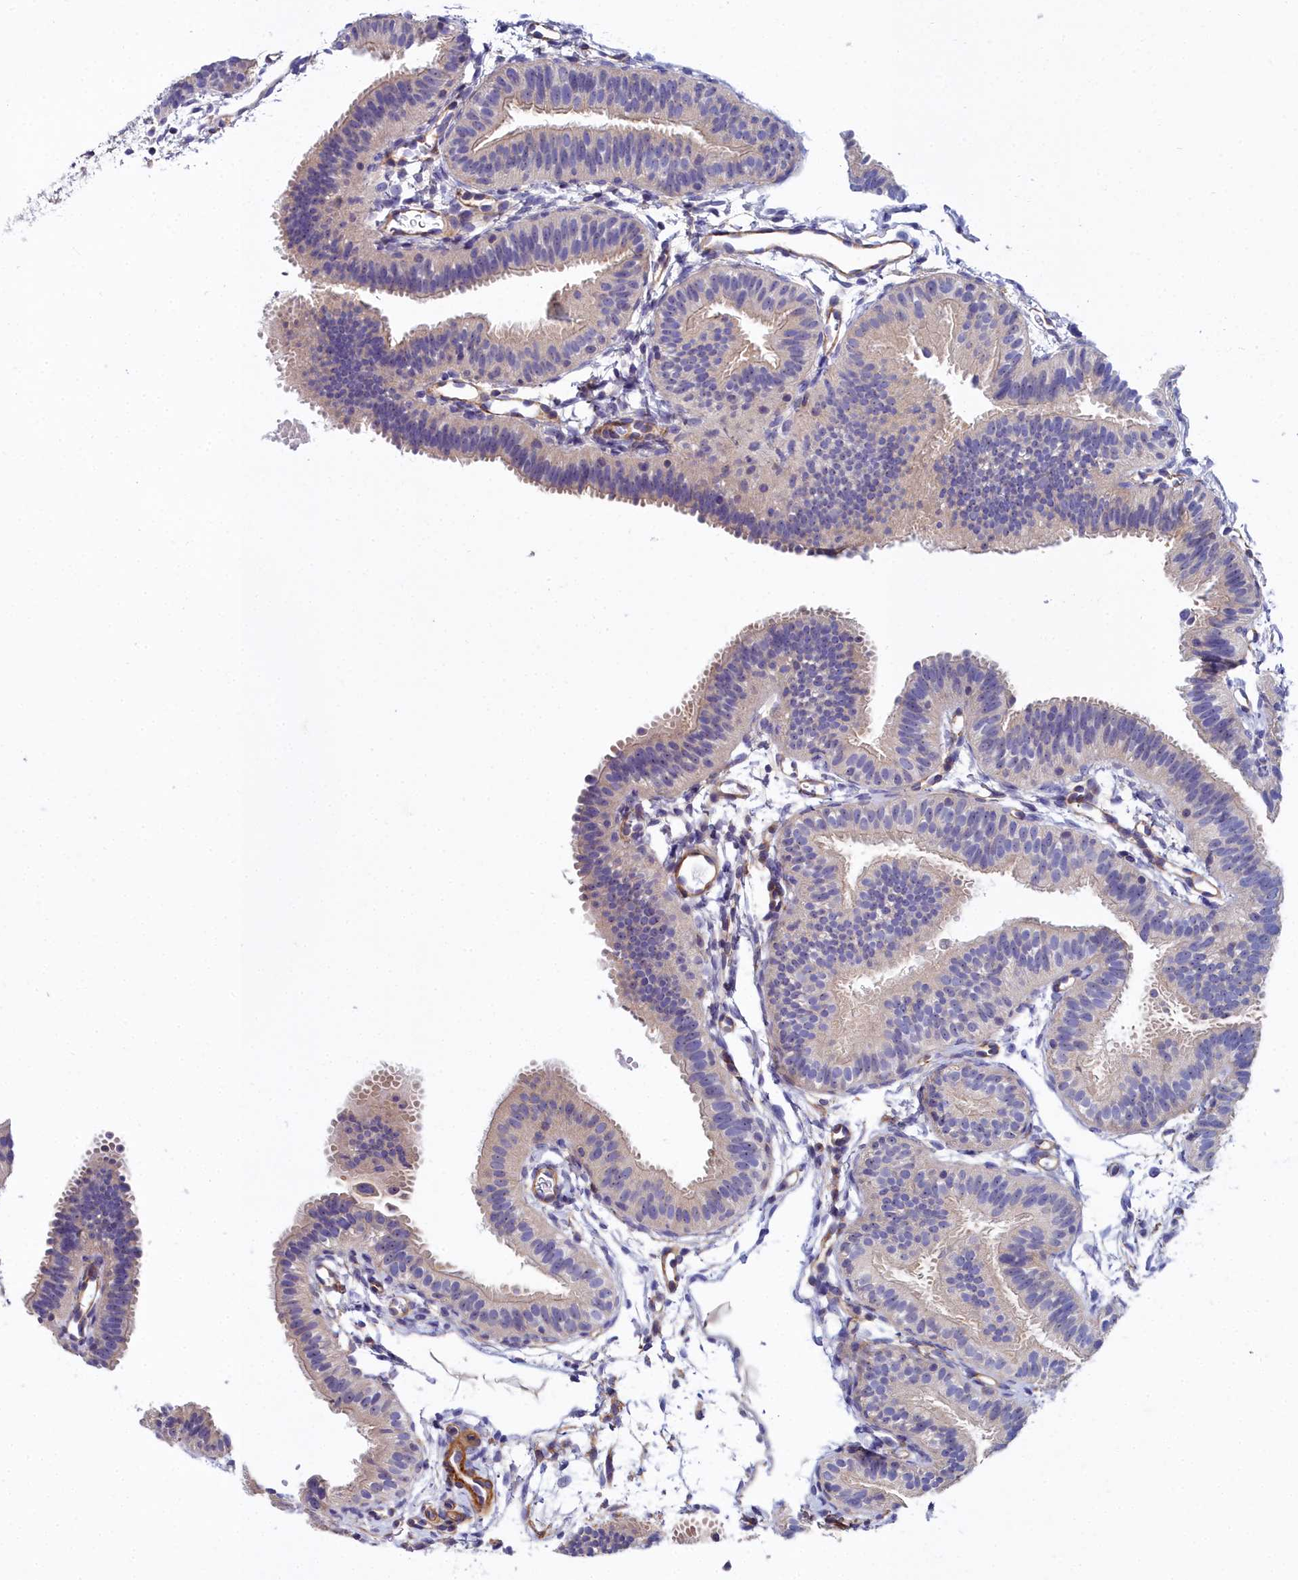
{"staining": {"intensity": "negative", "quantity": "none", "location": "none"}, "tissue": "fallopian tube", "cell_type": "Glandular cells", "image_type": "normal", "snomed": [{"axis": "morphology", "description": "Normal tissue, NOS"}, {"axis": "topography", "description": "Fallopian tube"}], "caption": "This is an immunohistochemistry (IHC) image of benign fallopian tube. There is no positivity in glandular cells.", "gene": "FADS3", "patient": {"sex": "female", "age": 35}}